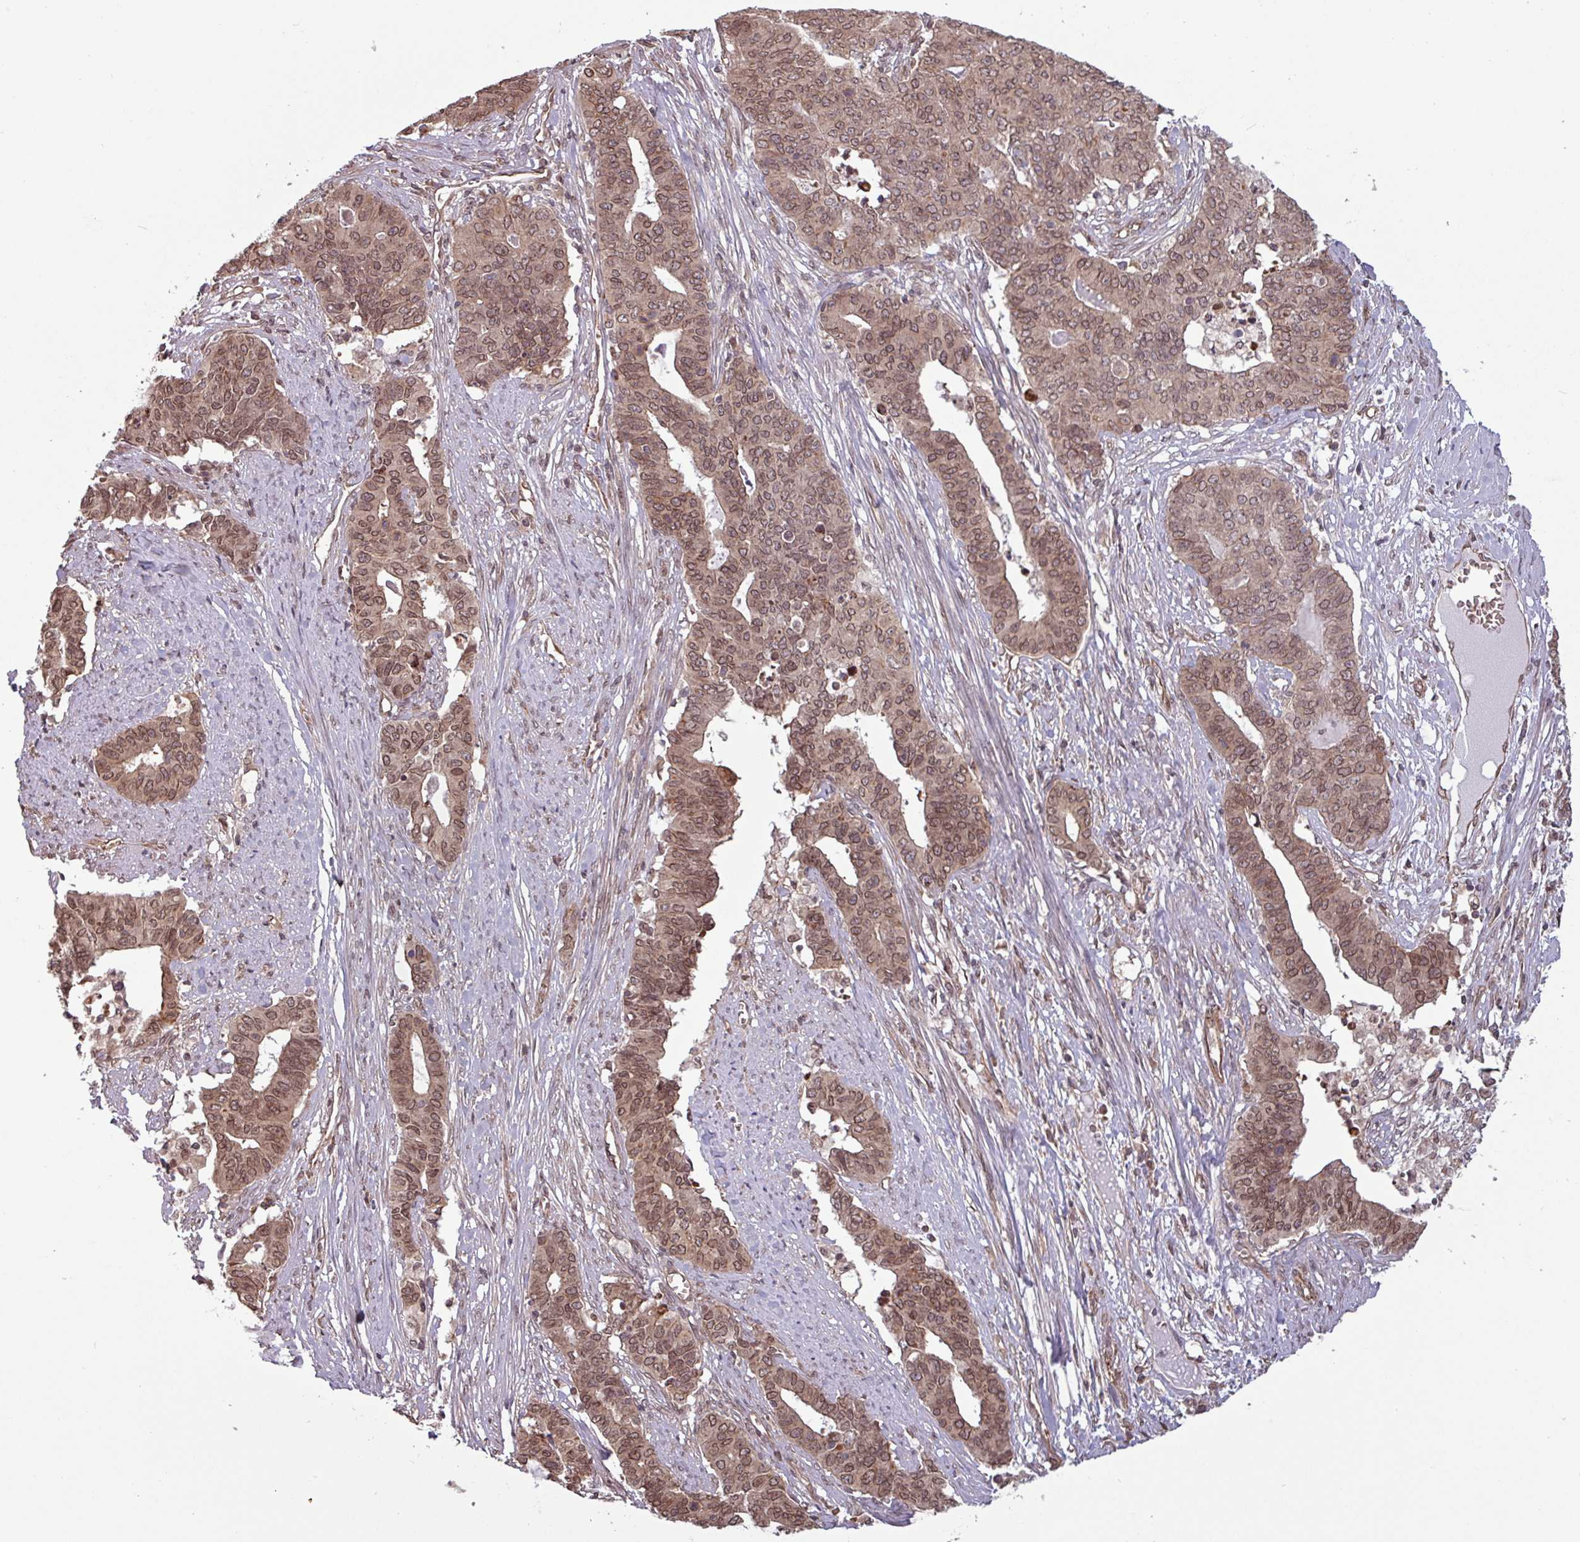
{"staining": {"intensity": "moderate", "quantity": ">75%", "location": "cytoplasmic/membranous,nuclear"}, "tissue": "endometrial cancer", "cell_type": "Tumor cells", "image_type": "cancer", "snomed": [{"axis": "morphology", "description": "Adenocarcinoma, NOS"}, {"axis": "topography", "description": "Endometrium"}], "caption": "Moderate cytoplasmic/membranous and nuclear protein expression is identified in about >75% of tumor cells in endometrial adenocarcinoma. (DAB IHC, brown staining for protein, blue staining for nuclei).", "gene": "RBM4B", "patient": {"sex": "female", "age": 59}}